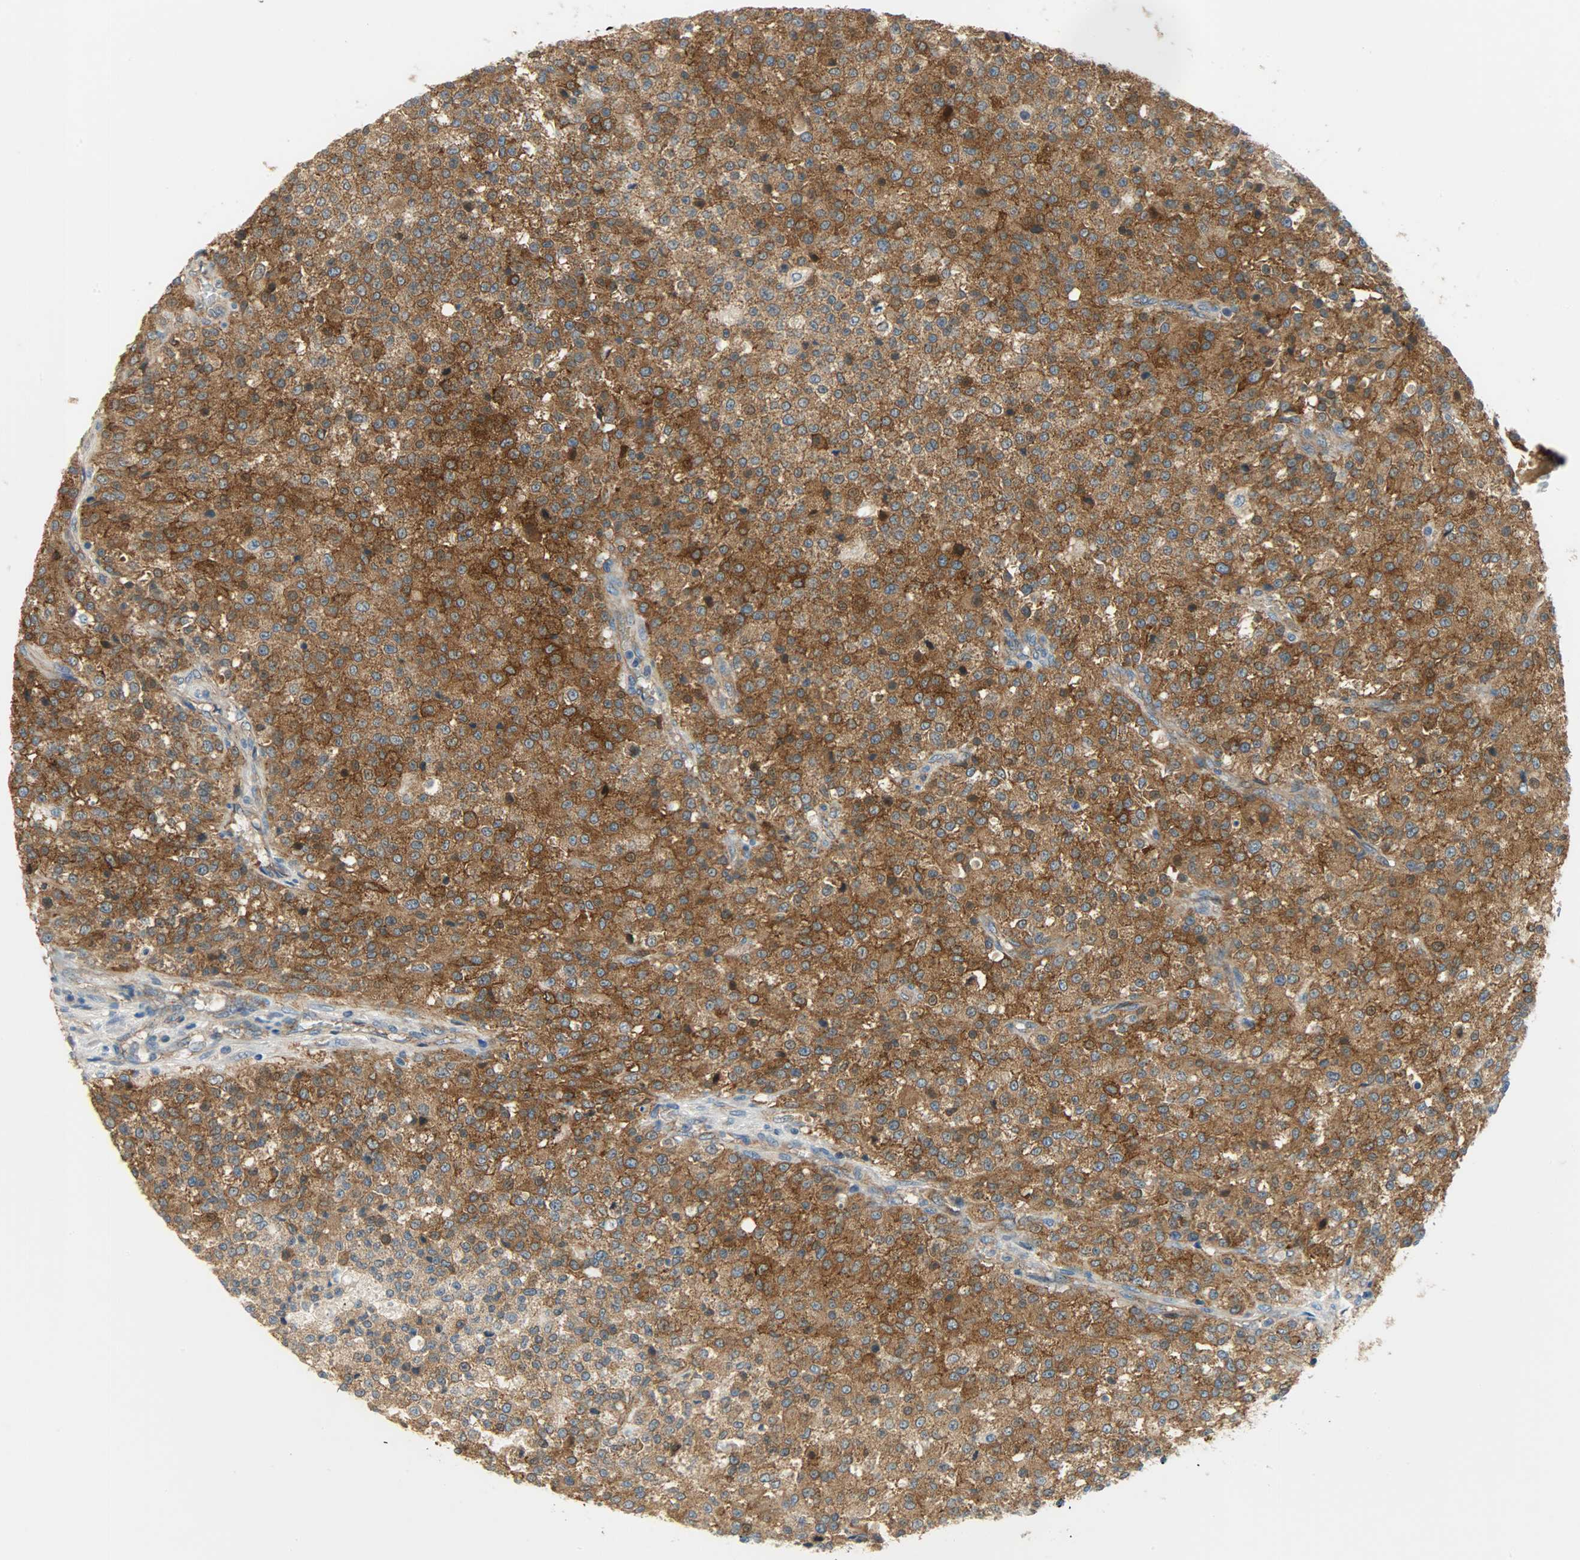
{"staining": {"intensity": "strong", "quantity": ">75%", "location": "cytoplasmic/membranous"}, "tissue": "testis cancer", "cell_type": "Tumor cells", "image_type": "cancer", "snomed": [{"axis": "morphology", "description": "Seminoma, NOS"}, {"axis": "topography", "description": "Testis"}], "caption": "Tumor cells show strong cytoplasmic/membranous expression in approximately >75% of cells in testis cancer (seminoma). (Stains: DAB (3,3'-diaminobenzidine) in brown, nuclei in blue, Microscopy: brightfield microscopy at high magnification).", "gene": "KIAA1217", "patient": {"sex": "male", "age": 59}}